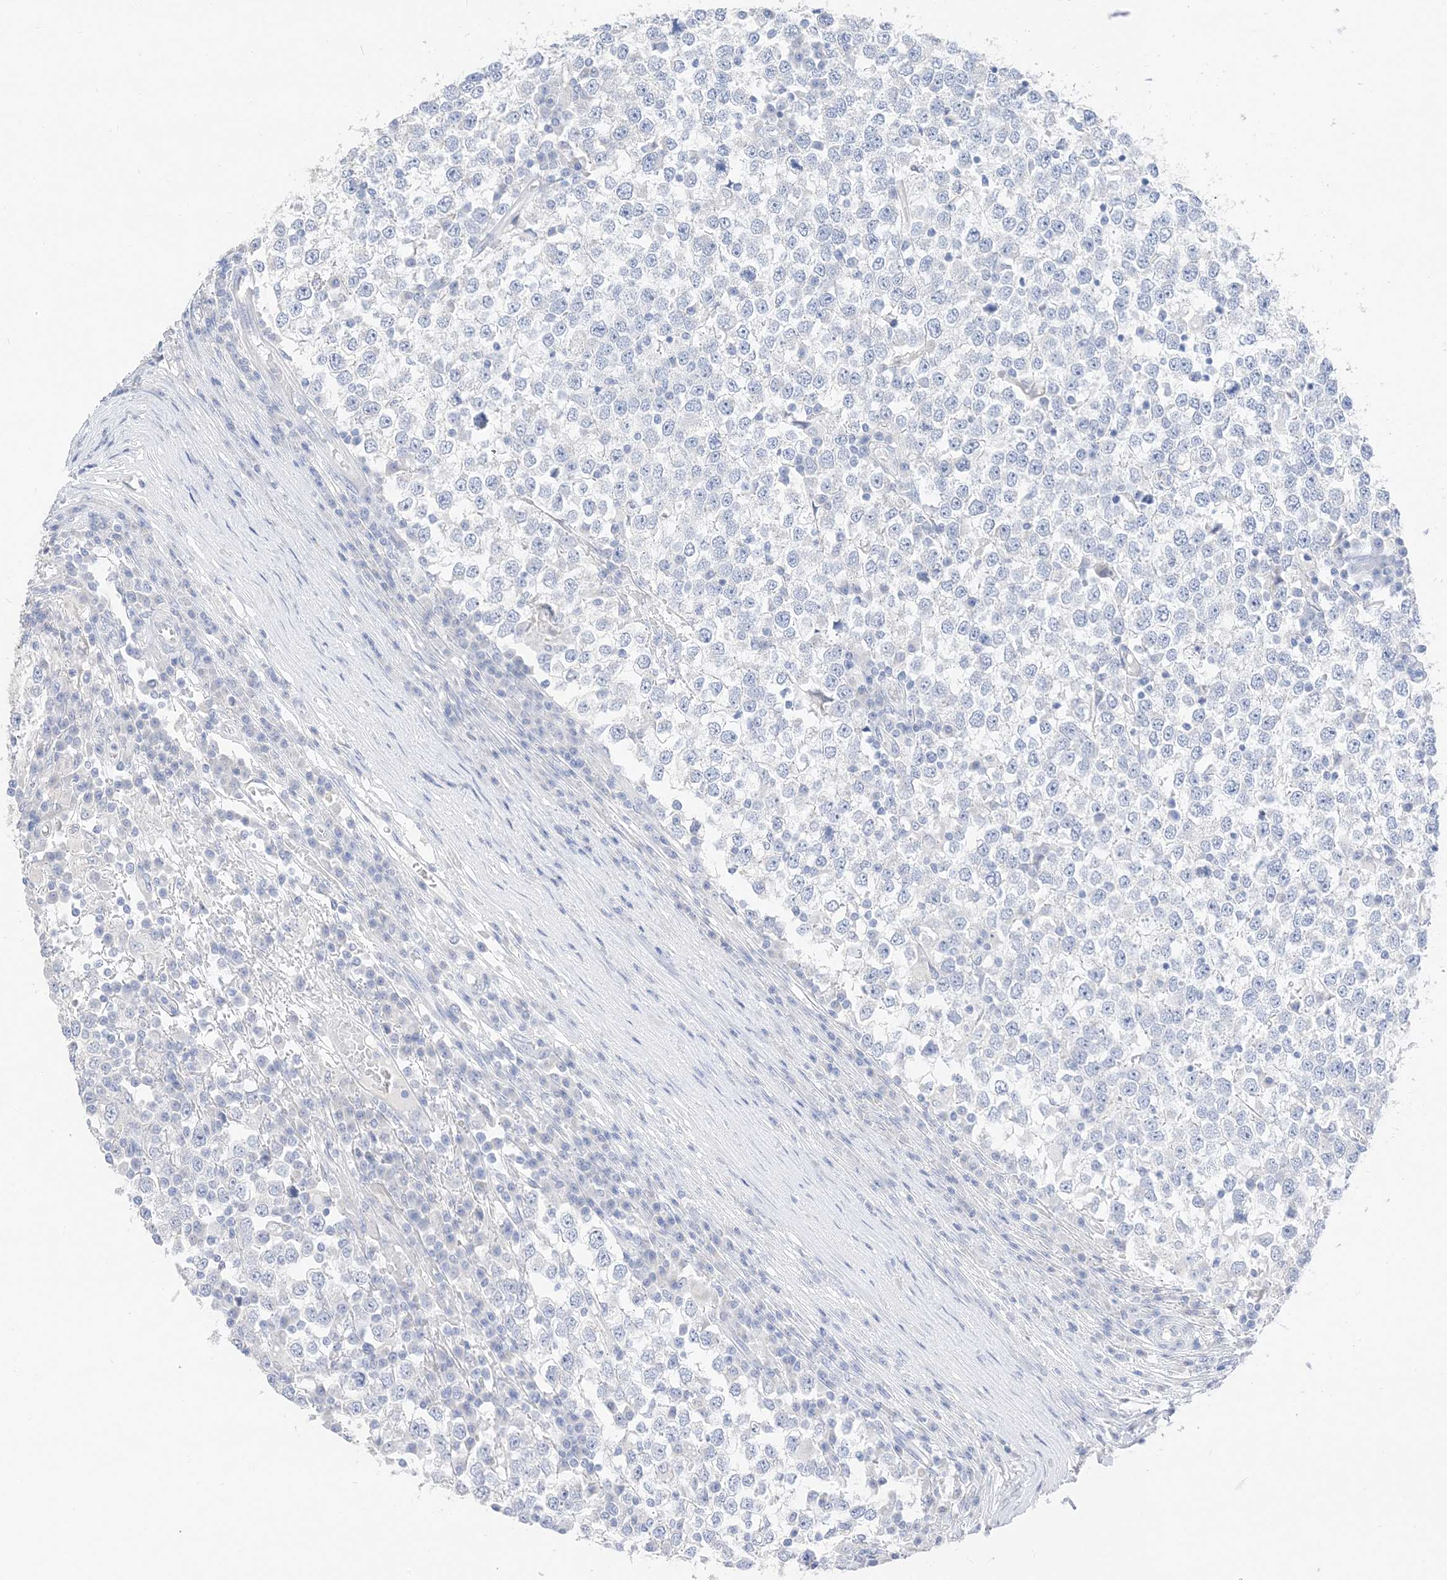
{"staining": {"intensity": "negative", "quantity": "none", "location": "none"}, "tissue": "testis cancer", "cell_type": "Tumor cells", "image_type": "cancer", "snomed": [{"axis": "morphology", "description": "Seminoma, NOS"}, {"axis": "topography", "description": "Testis"}], "caption": "IHC histopathology image of human testis seminoma stained for a protein (brown), which exhibits no expression in tumor cells.", "gene": "MUC17", "patient": {"sex": "male", "age": 65}}